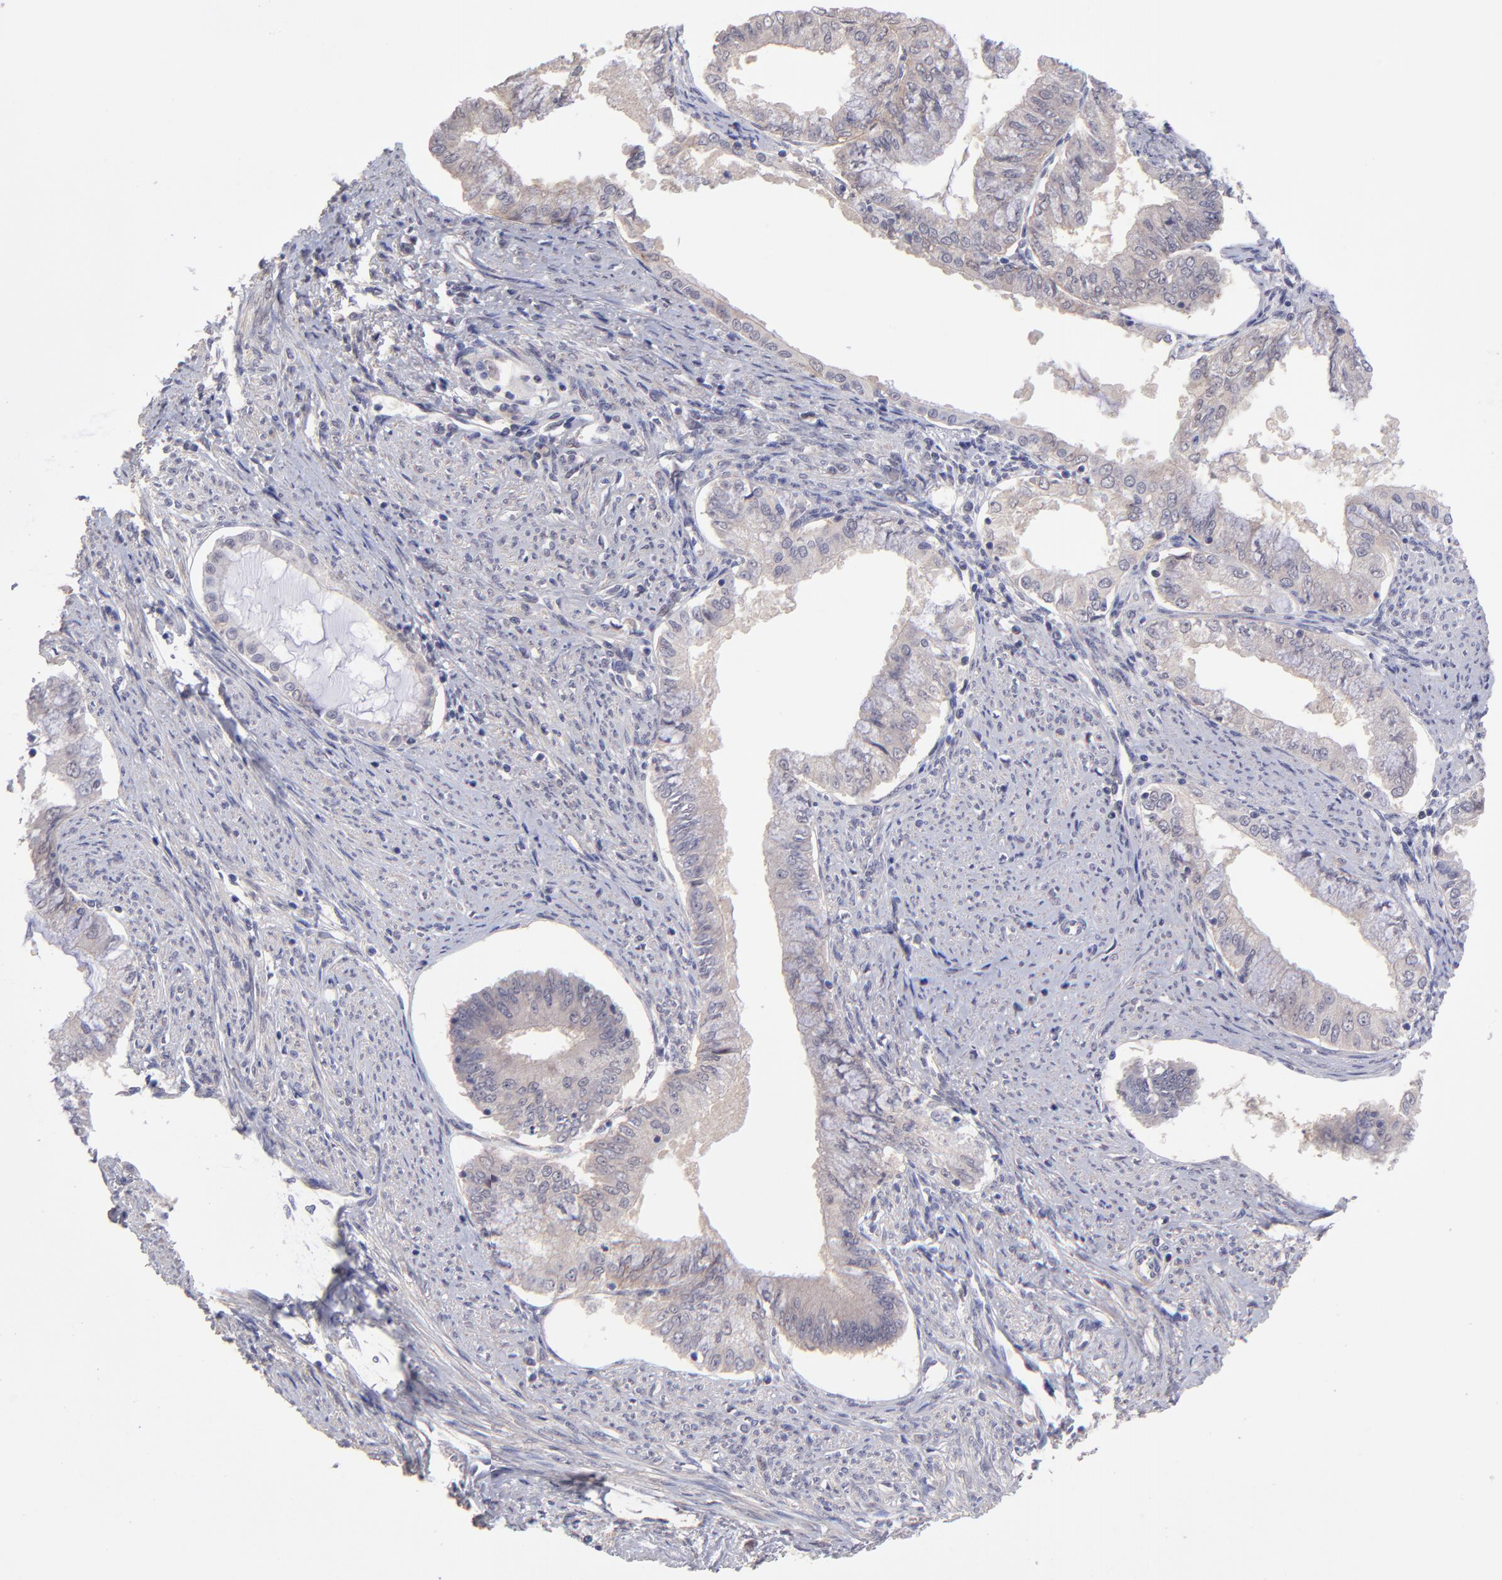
{"staining": {"intensity": "weak", "quantity": "25%-75%", "location": "cytoplasmic/membranous"}, "tissue": "endometrial cancer", "cell_type": "Tumor cells", "image_type": "cancer", "snomed": [{"axis": "morphology", "description": "Adenocarcinoma, NOS"}, {"axis": "topography", "description": "Endometrium"}], "caption": "The micrograph demonstrates immunohistochemical staining of endometrial cancer (adenocarcinoma). There is weak cytoplasmic/membranous staining is seen in about 25%-75% of tumor cells.", "gene": "NSF", "patient": {"sex": "female", "age": 76}}